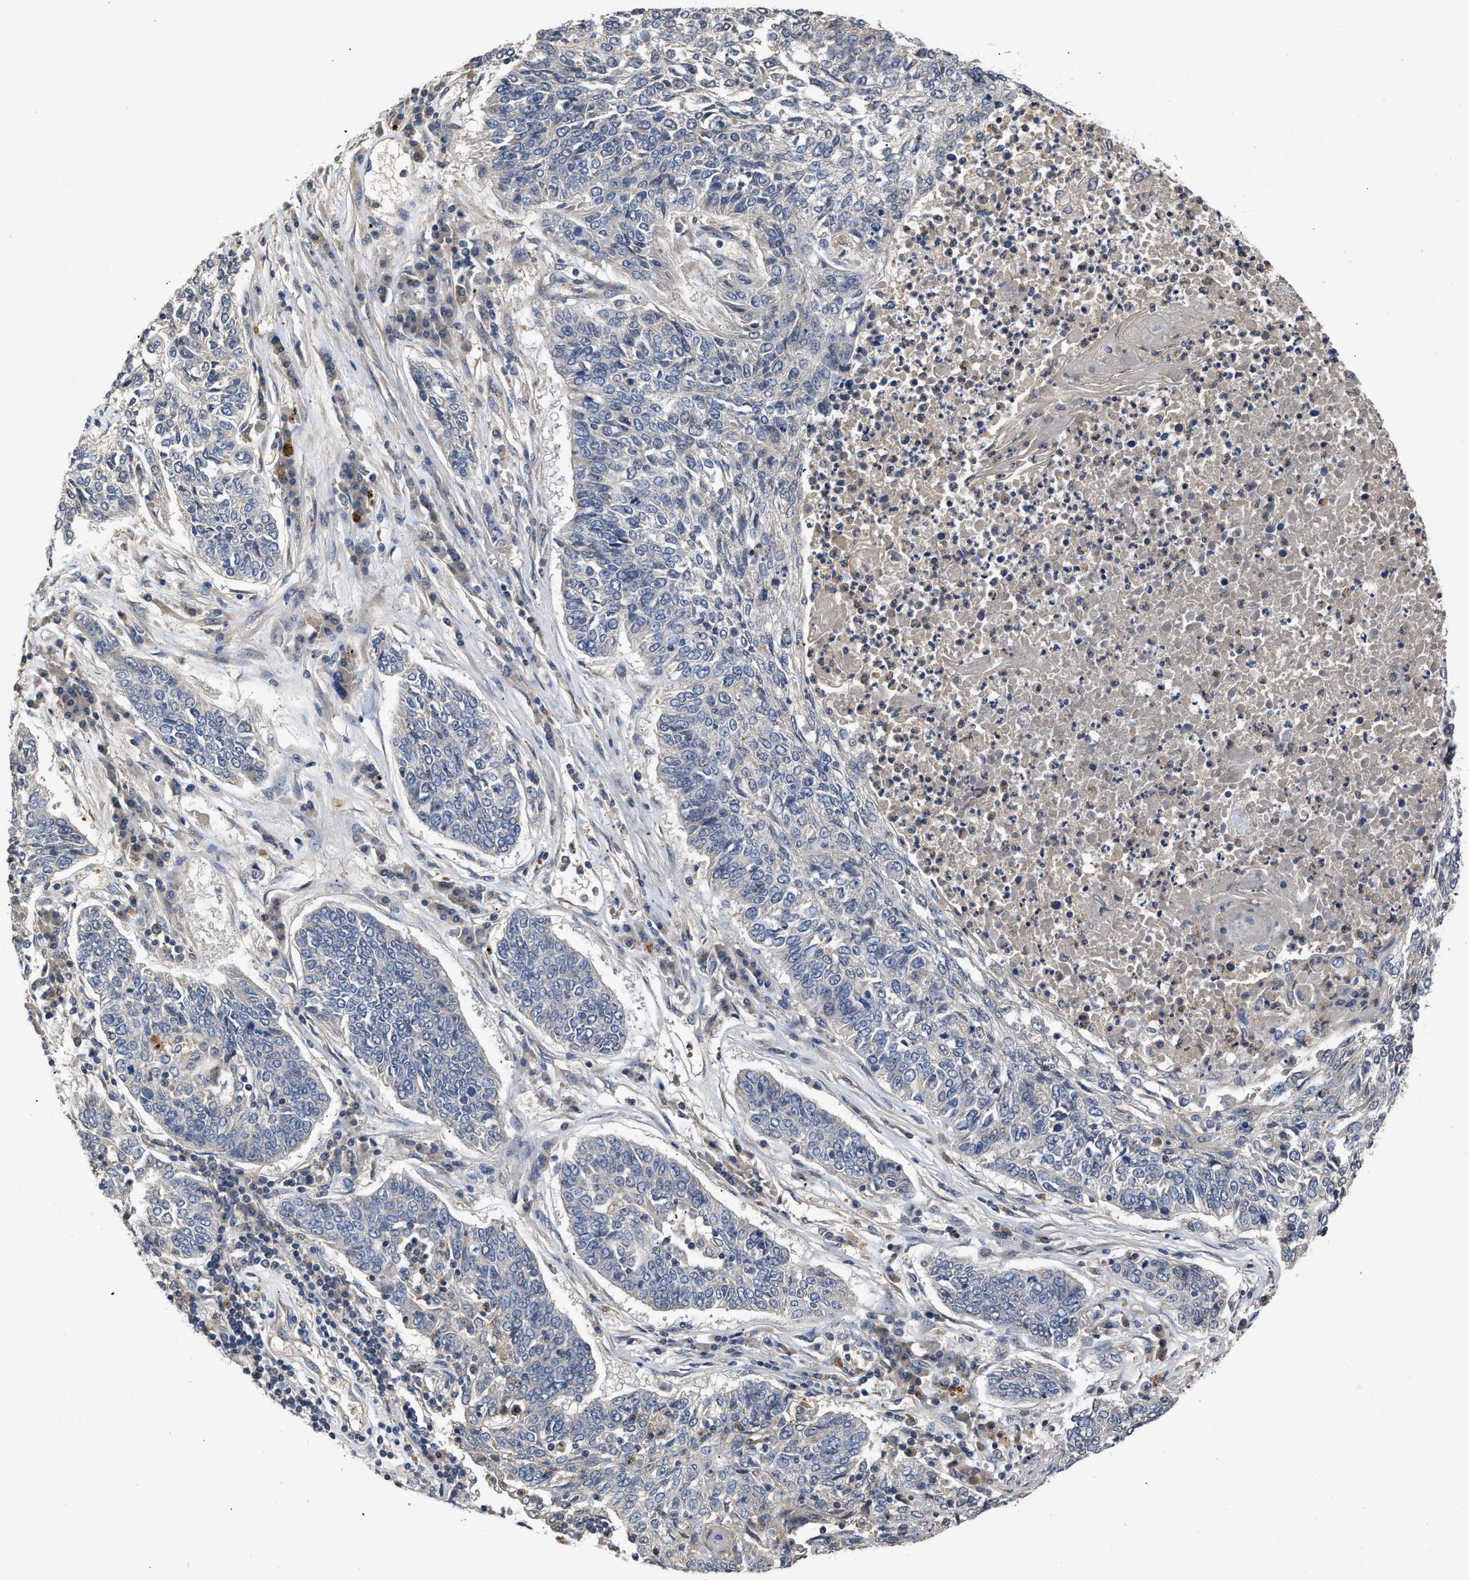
{"staining": {"intensity": "negative", "quantity": "none", "location": "none"}, "tissue": "lung cancer", "cell_type": "Tumor cells", "image_type": "cancer", "snomed": [{"axis": "morphology", "description": "Normal tissue, NOS"}, {"axis": "morphology", "description": "Squamous cell carcinoma, NOS"}, {"axis": "topography", "description": "Cartilage tissue"}, {"axis": "topography", "description": "Bronchus"}, {"axis": "topography", "description": "Lung"}], "caption": "DAB immunohistochemical staining of human lung cancer (squamous cell carcinoma) displays no significant expression in tumor cells. (Immunohistochemistry, brightfield microscopy, high magnification).", "gene": "VPS4A", "patient": {"sex": "female", "age": 49}}